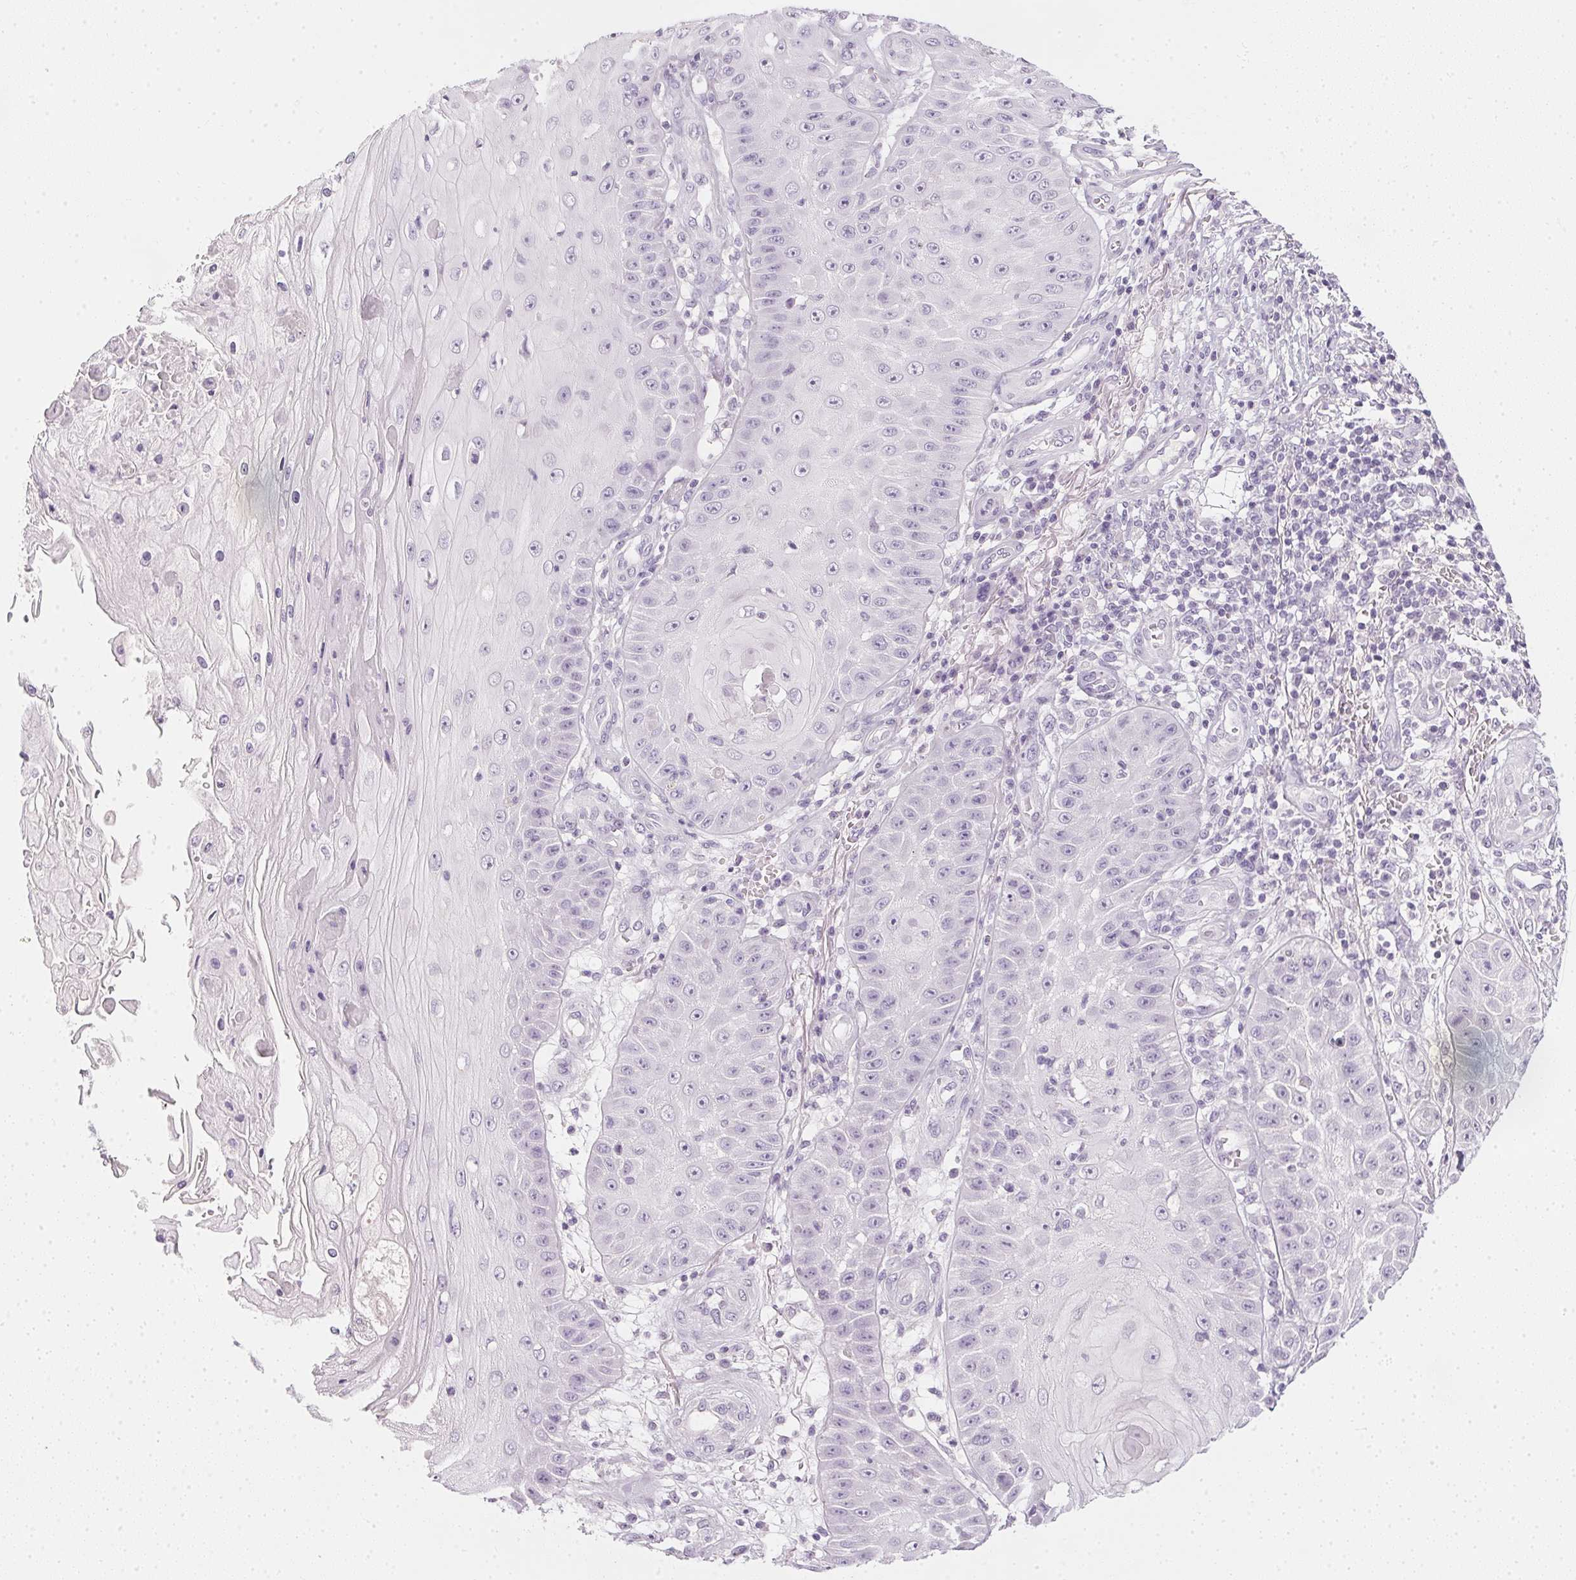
{"staining": {"intensity": "negative", "quantity": "none", "location": "none"}, "tissue": "skin cancer", "cell_type": "Tumor cells", "image_type": "cancer", "snomed": [{"axis": "morphology", "description": "Squamous cell carcinoma, NOS"}, {"axis": "topography", "description": "Skin"}], "caption": "DAB immunohistochemical staining of skin cancer (squamous cell carcinoma) reveals no significant positivity in tumor cells. Nuclei are stained in blue.", "gene": "TMEM72", "patient": {"sex": "male", "age": 70}}